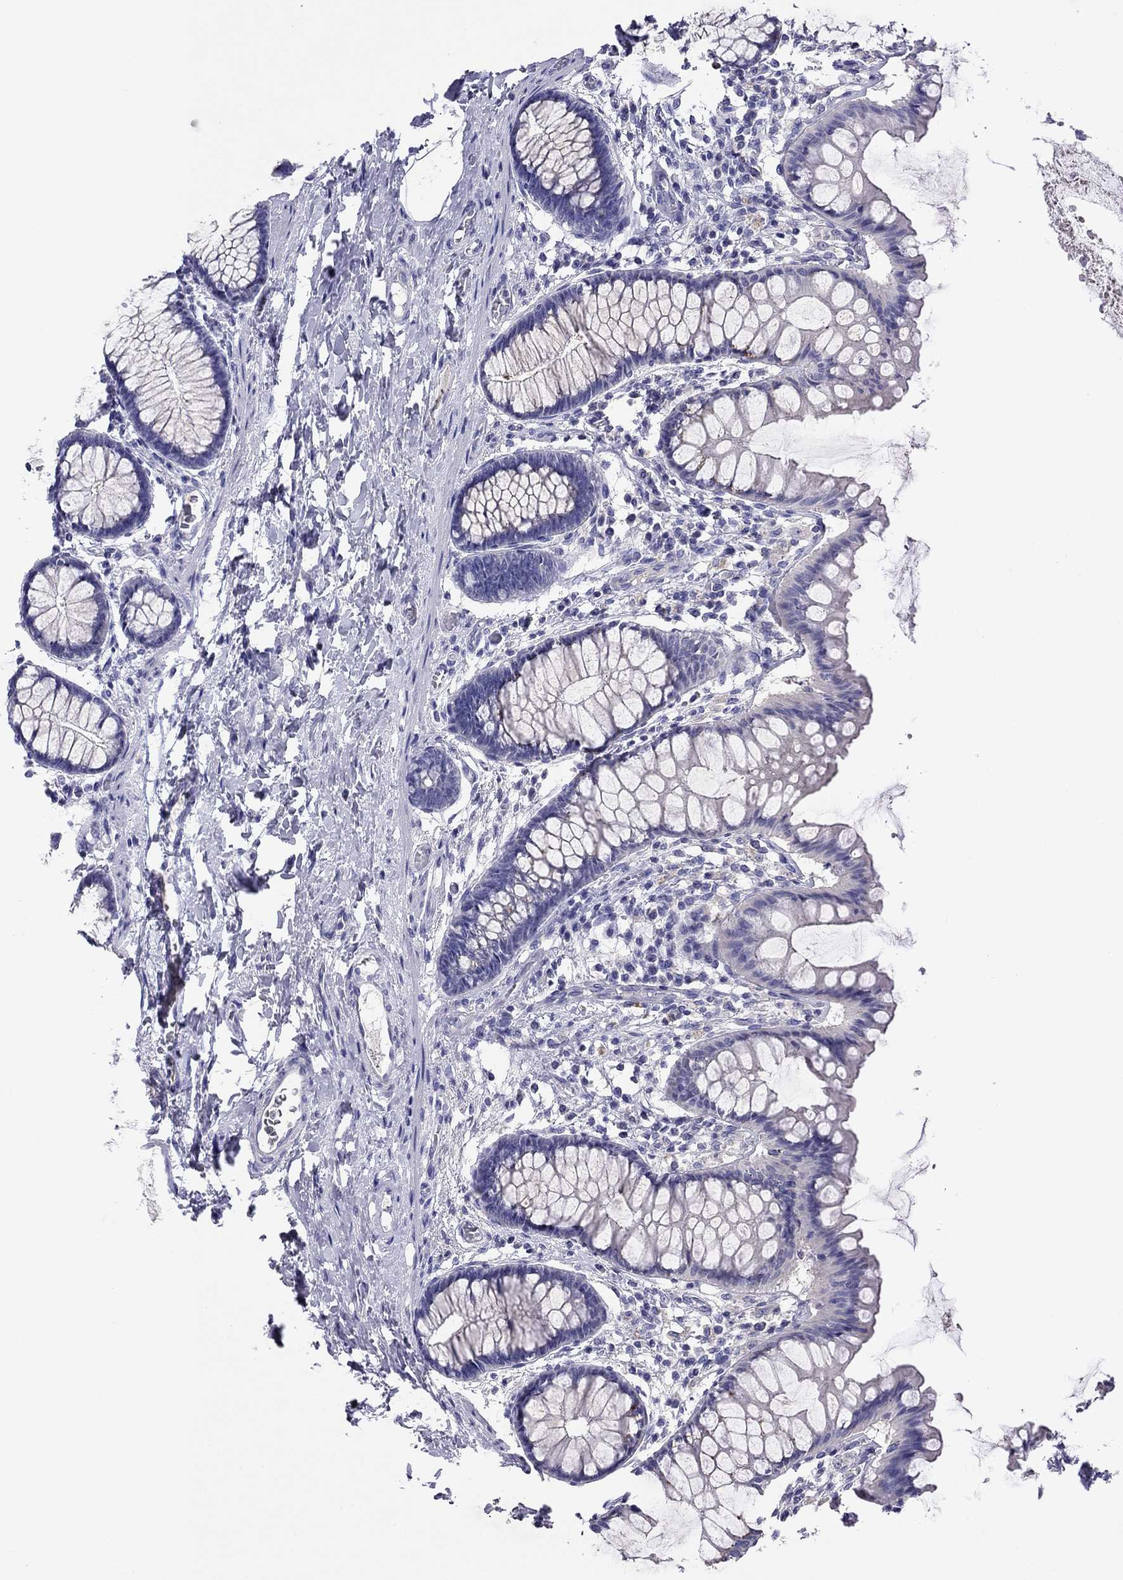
{"staining": {"intensity": "negative", "quantity": "none", "location": "none"}, "tissue": "colon", "cell_type": "Endothelial cells", "image_type": "normal", "snomed": [{"axis": "morphology", "description": "Normal tissue, NOS"}, {"axis": "topography", "description": "Colon"}], "caption": "This is an immunohistochemistry (IHC) photomicrograph of unremarkable human colon. There is no expression in endothelial cells.", "gene": "CAPNS2", "patient": {"sex": "female", "age": 65}}